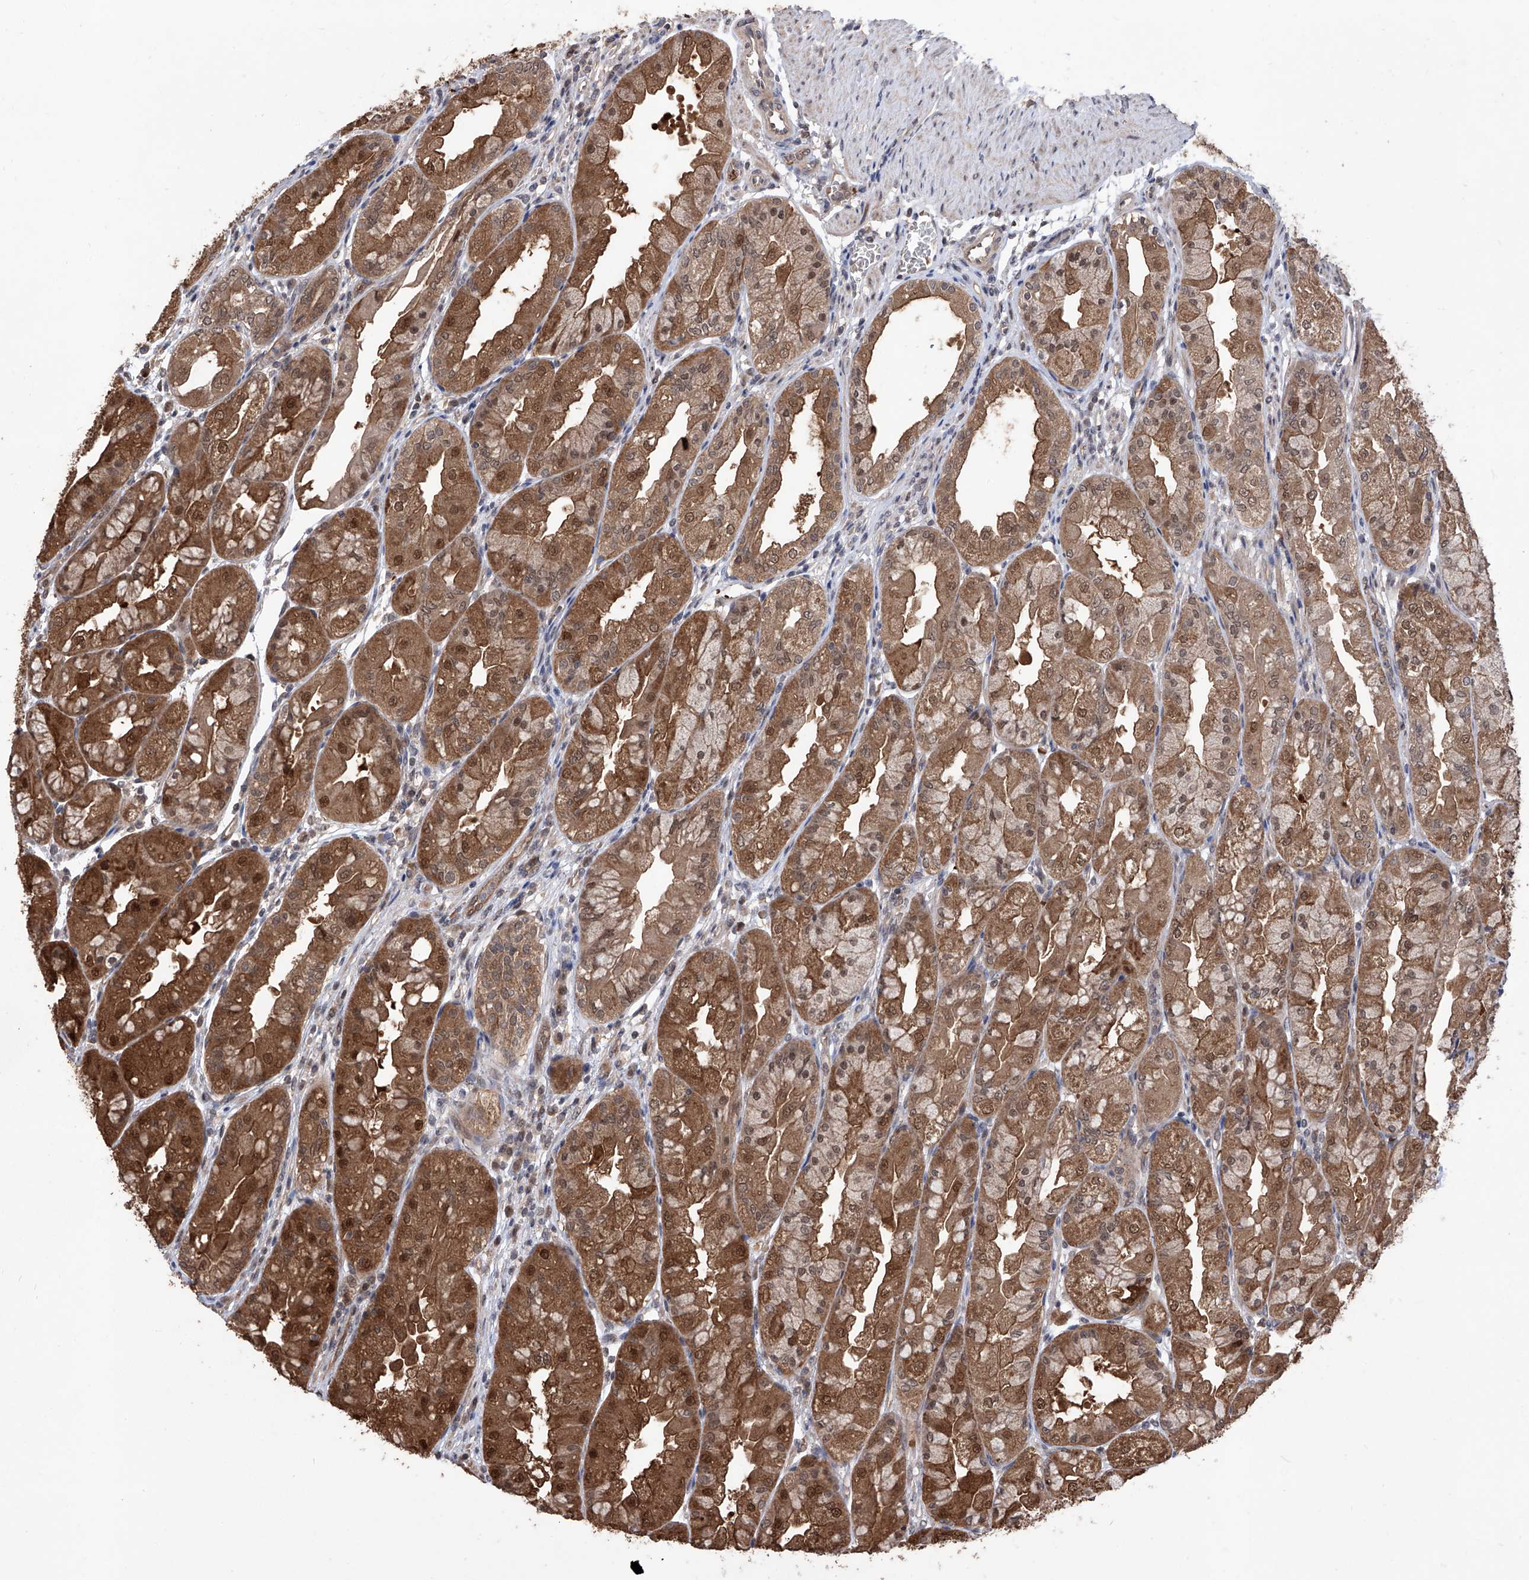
{"staining": {"intensity": "strong", "quantity": ">75%", "location": "cytoplasmic/membranous,nuclear"}, "tissue": "stomach", "cell_type": "Glandular cells", "image_type": "normal", "snomed": [{"axis": "morphology", "description": "Normal tissue, NOS"}, {"axis": "topography", "description": "Stomach, upper"}], "caption": "Stomach stained for a protein displays strong cytoplasmic/membranous,nuclear positivity in glandular cells. The staining is performed using DAB (3,3'-diaminobenzidine) brown chromogen to label protein expression. The nuclei are counter-stained blue using hematoxylin.", "gene": "LYSMD4", "patient": {"sex": "male", "age": 47}}